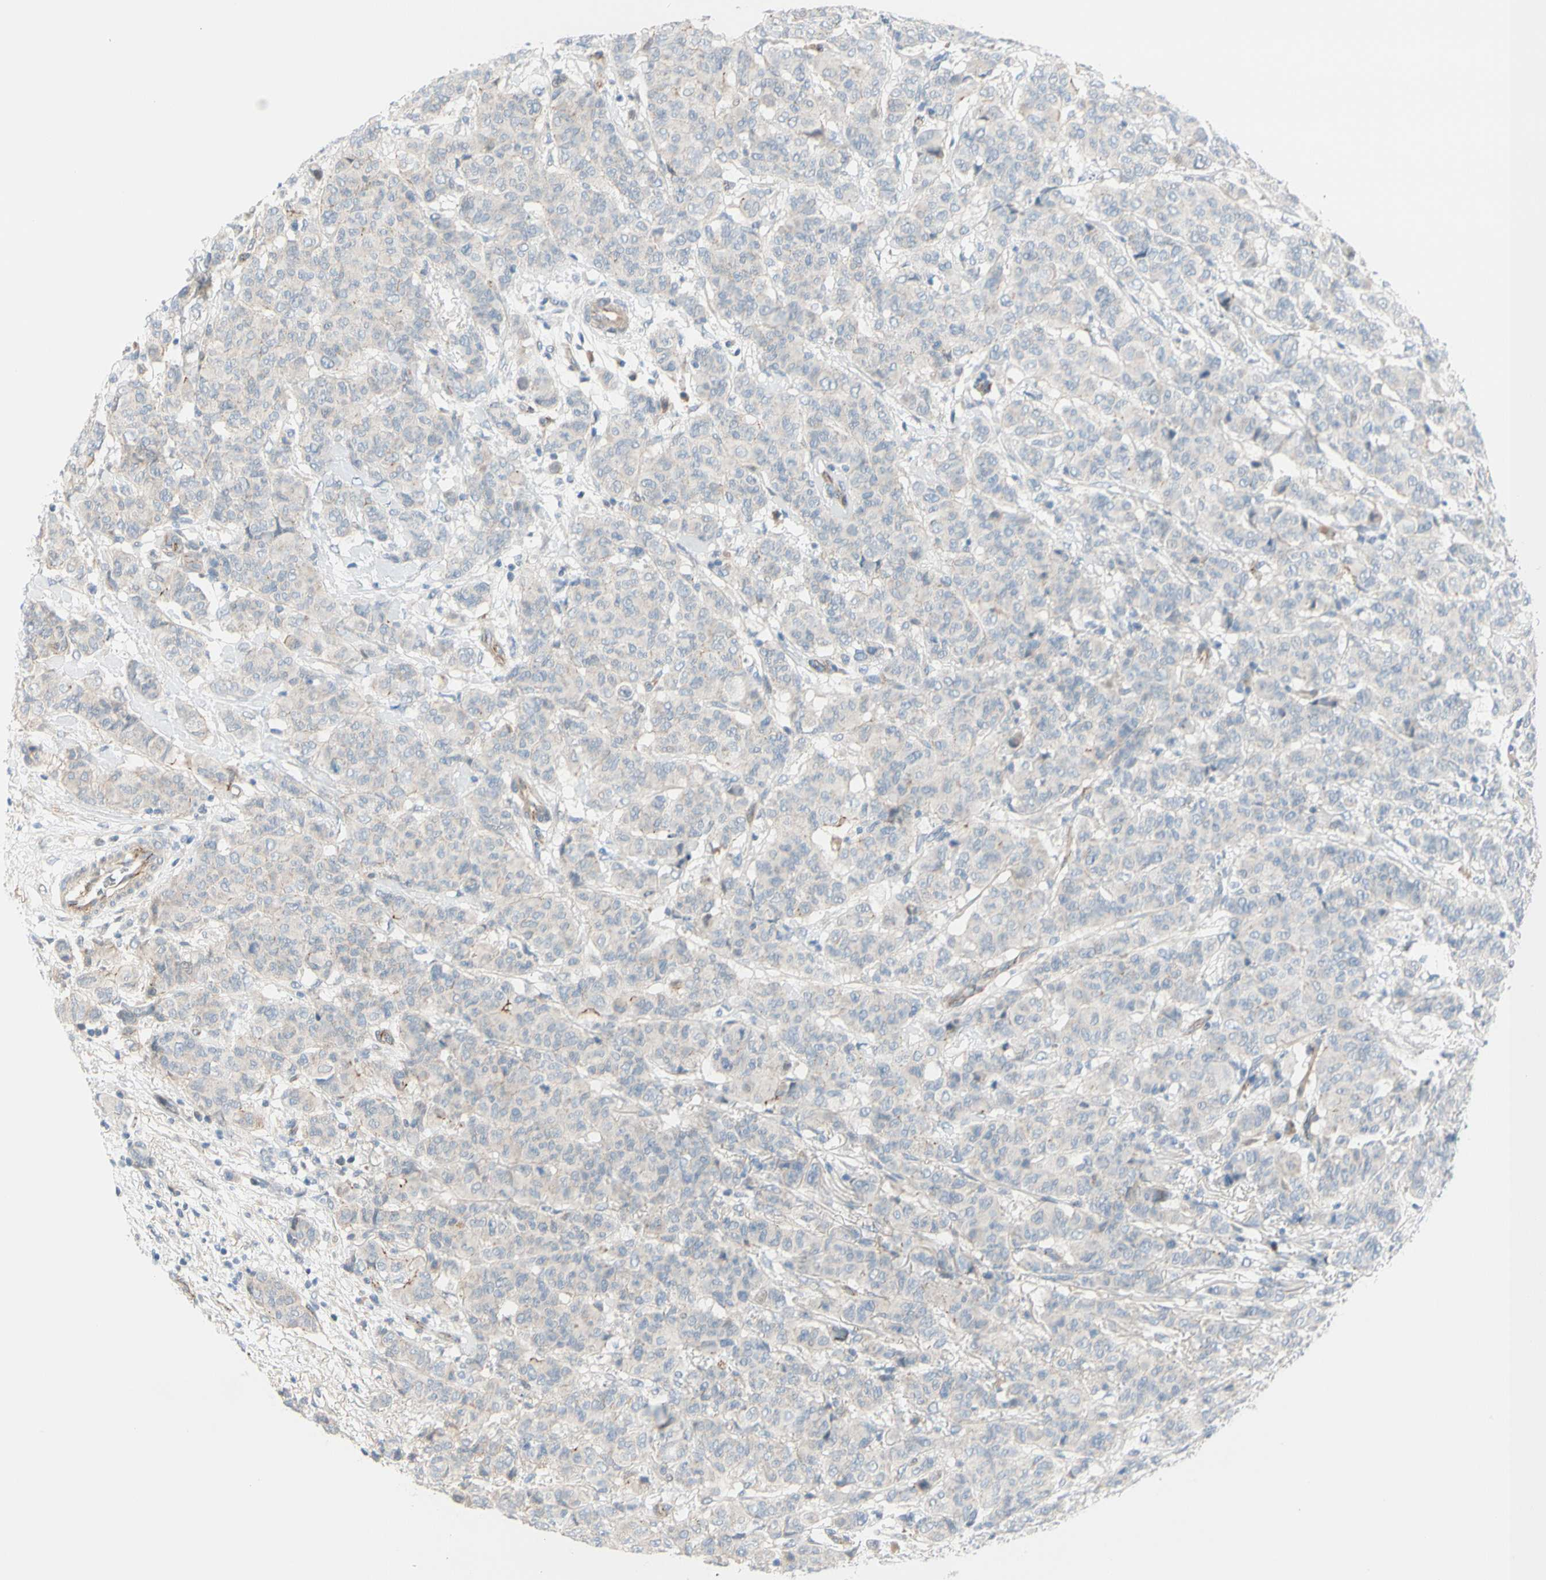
{"staining": {"intensity": "negative", "quantity": "none", "location": "none"}, "tissue": "breast cancer", "cell_type": "Tumor cells", "image_type": "cancer", "snomed": [{"axis": "morphology", "description": "Duct carcinoma"}, {"axis": "topography", "description": "Breast"}], "caption": "Breast cancer (intraductal carcinoma) was stained to show a protein in brown. There is no significant staining in tumor cells. Brightfield microscopy of immunohistochemistry (IHC) stained with DAB (brown) and hematoxylin (blue), captured at high magnification.", "gene": "TJP1", "patient": {"sex": "female", "age": 40}}